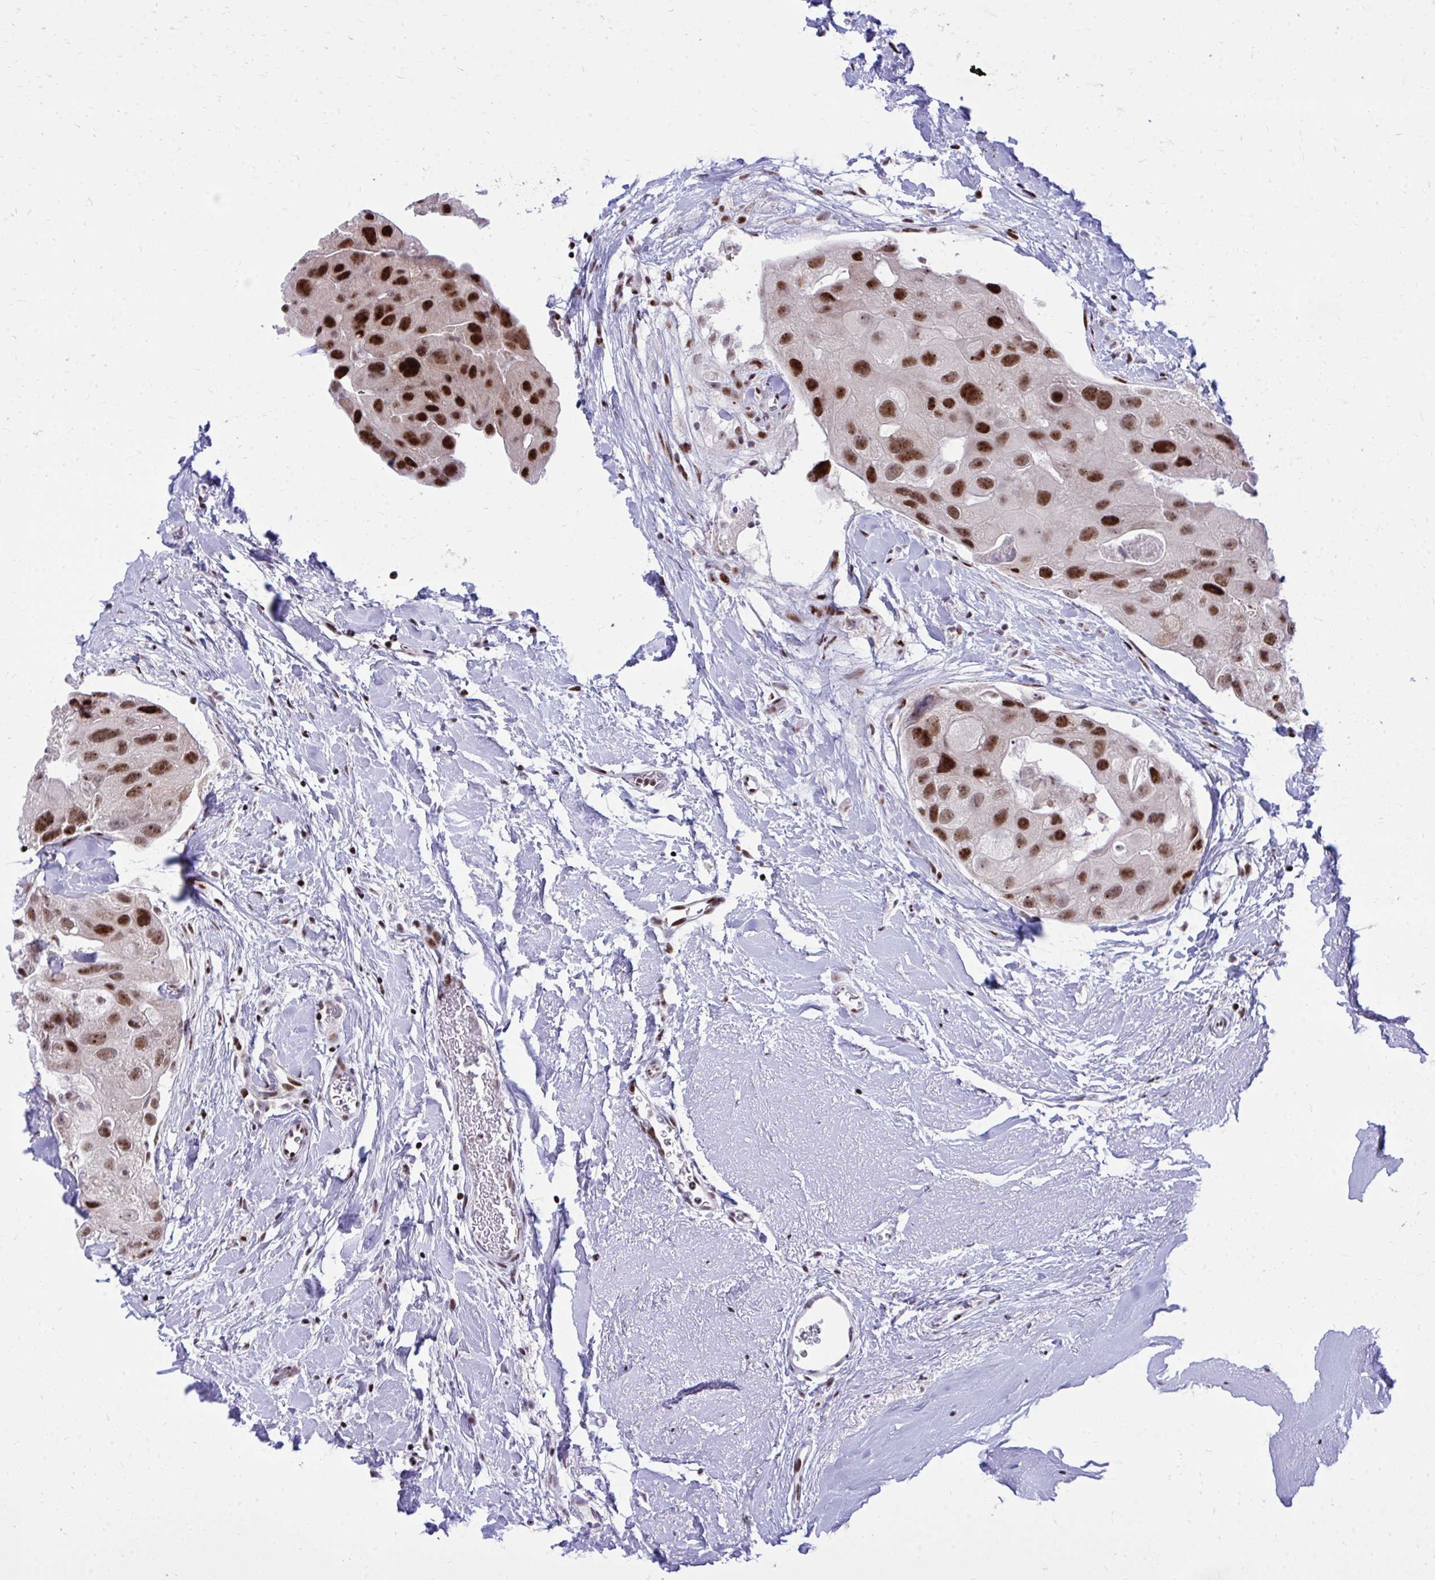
{"staining": {"intensity": "strong", "quantity": "25%-75%", "location": "nuclear"}, "tissue": "breast cancer", "cell_type": "Tumor cells", "image_type": "cancer", "snomed": [{"axis": "morphology", "description": "Duct carcinoma"}, {"axis": "topography", "description": "Breast"}], "caption": "Breast cancer (invasive ductal carcinoma) was stained to show a protein in brown. There is high levels of strong nuclear staining in about 25%-75% of tumor cells.", "gene": "C14orf39", "patient": {"sex": "female", "age": 43}}